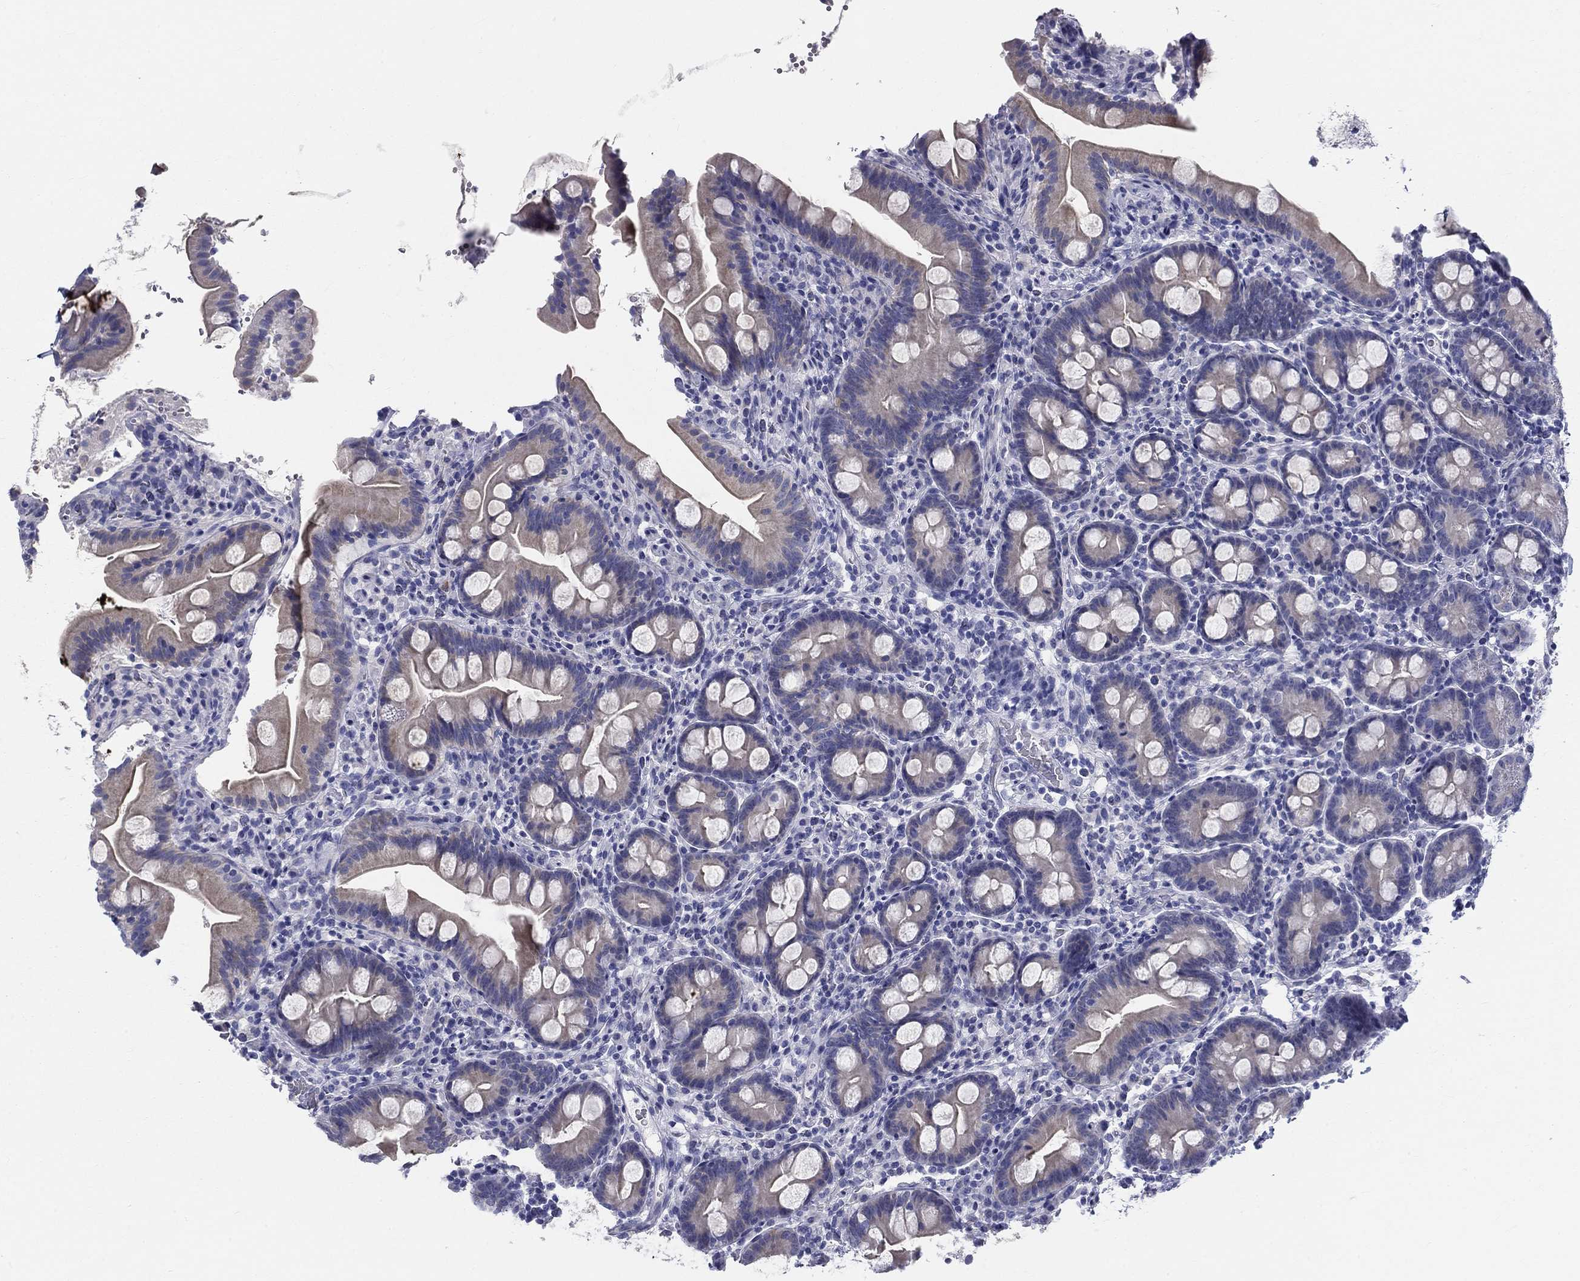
{"staining": {"intensity": "negative", "quantity": "none", "location": "none"}, "tissue": "small intestine", "cell_type": "Glandular cells", "image_type": "normal", "snomed": [{"axis": "morphology", "description": "Normal tissue, NOS"}, {"axis": "topography", "description": "Small intestine"}], "caption": "The photomicrograph exhibits no staining of glandular cells in normal small intestine. The staining was performed using DAB to visualize the protein expression in brown, while the nuclei were stained in blue with hematoxylin (Magnification: 20x).", "gene": "GALNTL5", "patient": {"sex": "female", "age": 44}}